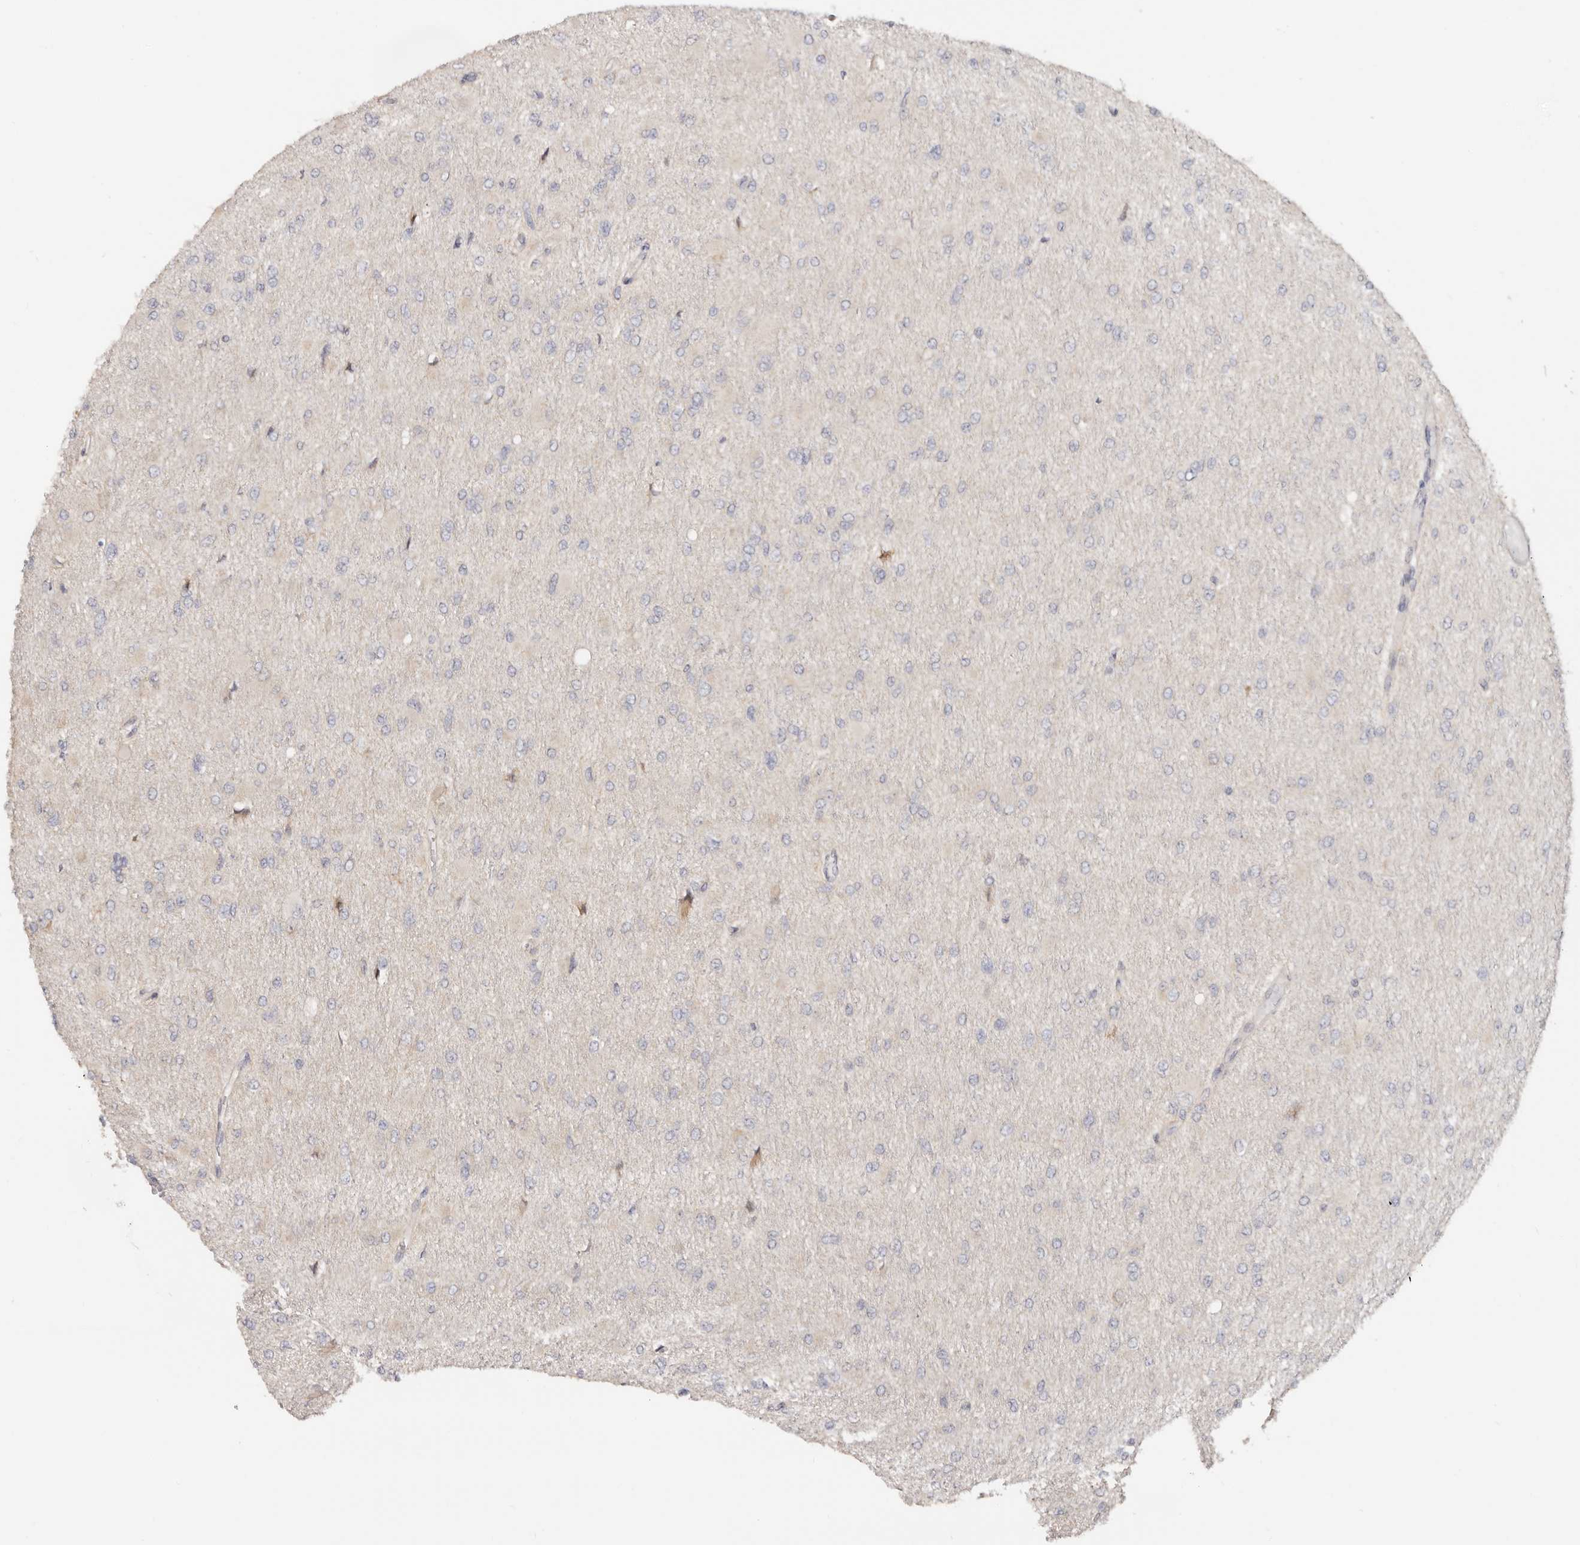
{"staining": {"intensity": "negative", "quantity": "none", "location": "none"}, "tissue": "glioma", "cell_type": "Tumor cells", "image_type": "cancer", "snomed": [{"axis": "morphology", "description": "Glioma, malignant, High grade"}, {"axis": "topography", "description": "Cerebral cortex"}], "caption": "IHC photomicrograph of neoplastic tissue: human high-grade glioma (malignant) stained with DAB (3,3'-diaminobenzidine) reveals no significant protein positivity in tumor cells.", "gene": "BCL2L15", "patient": {"sex": "female", "age": 36}}